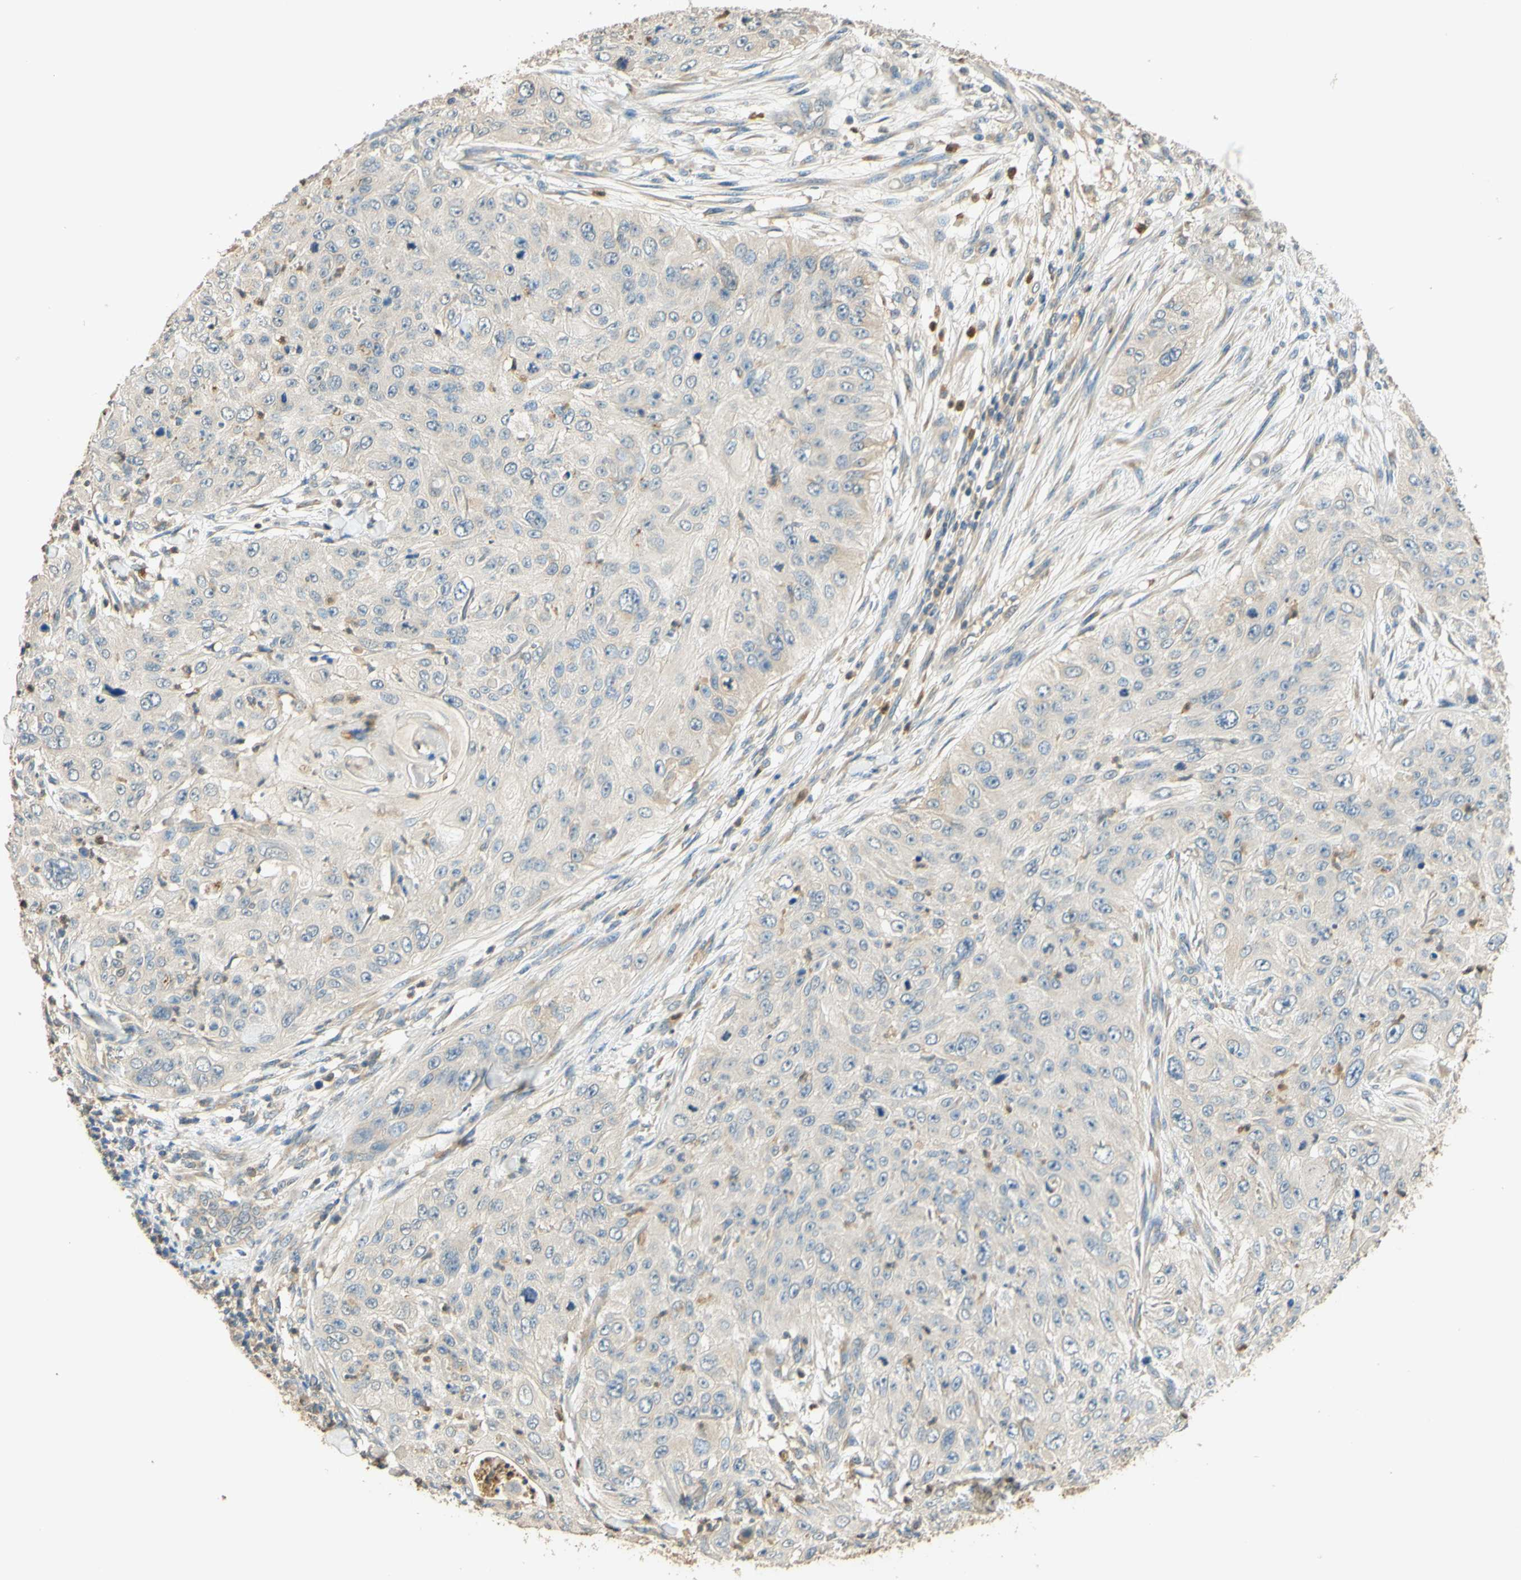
{"staining": {"intensity": "negative", "quantity": "none", "location": "none"}, "tissue": "skin cancer", "cell_type": "Tumor cells", "image_type": "cancer", "snomed": [{"axis": "morphology", "description": "Squamous cell carcinoma, NOS"}, {"axis": "topography", "description": "Skin"}], "caption": "Immunohistochemical staining of skin squamous cell carcinoma displays no significant expression in tumor cells.", "gene": "ENTREP2", "patient": {"sex": "female", "age": 80}}